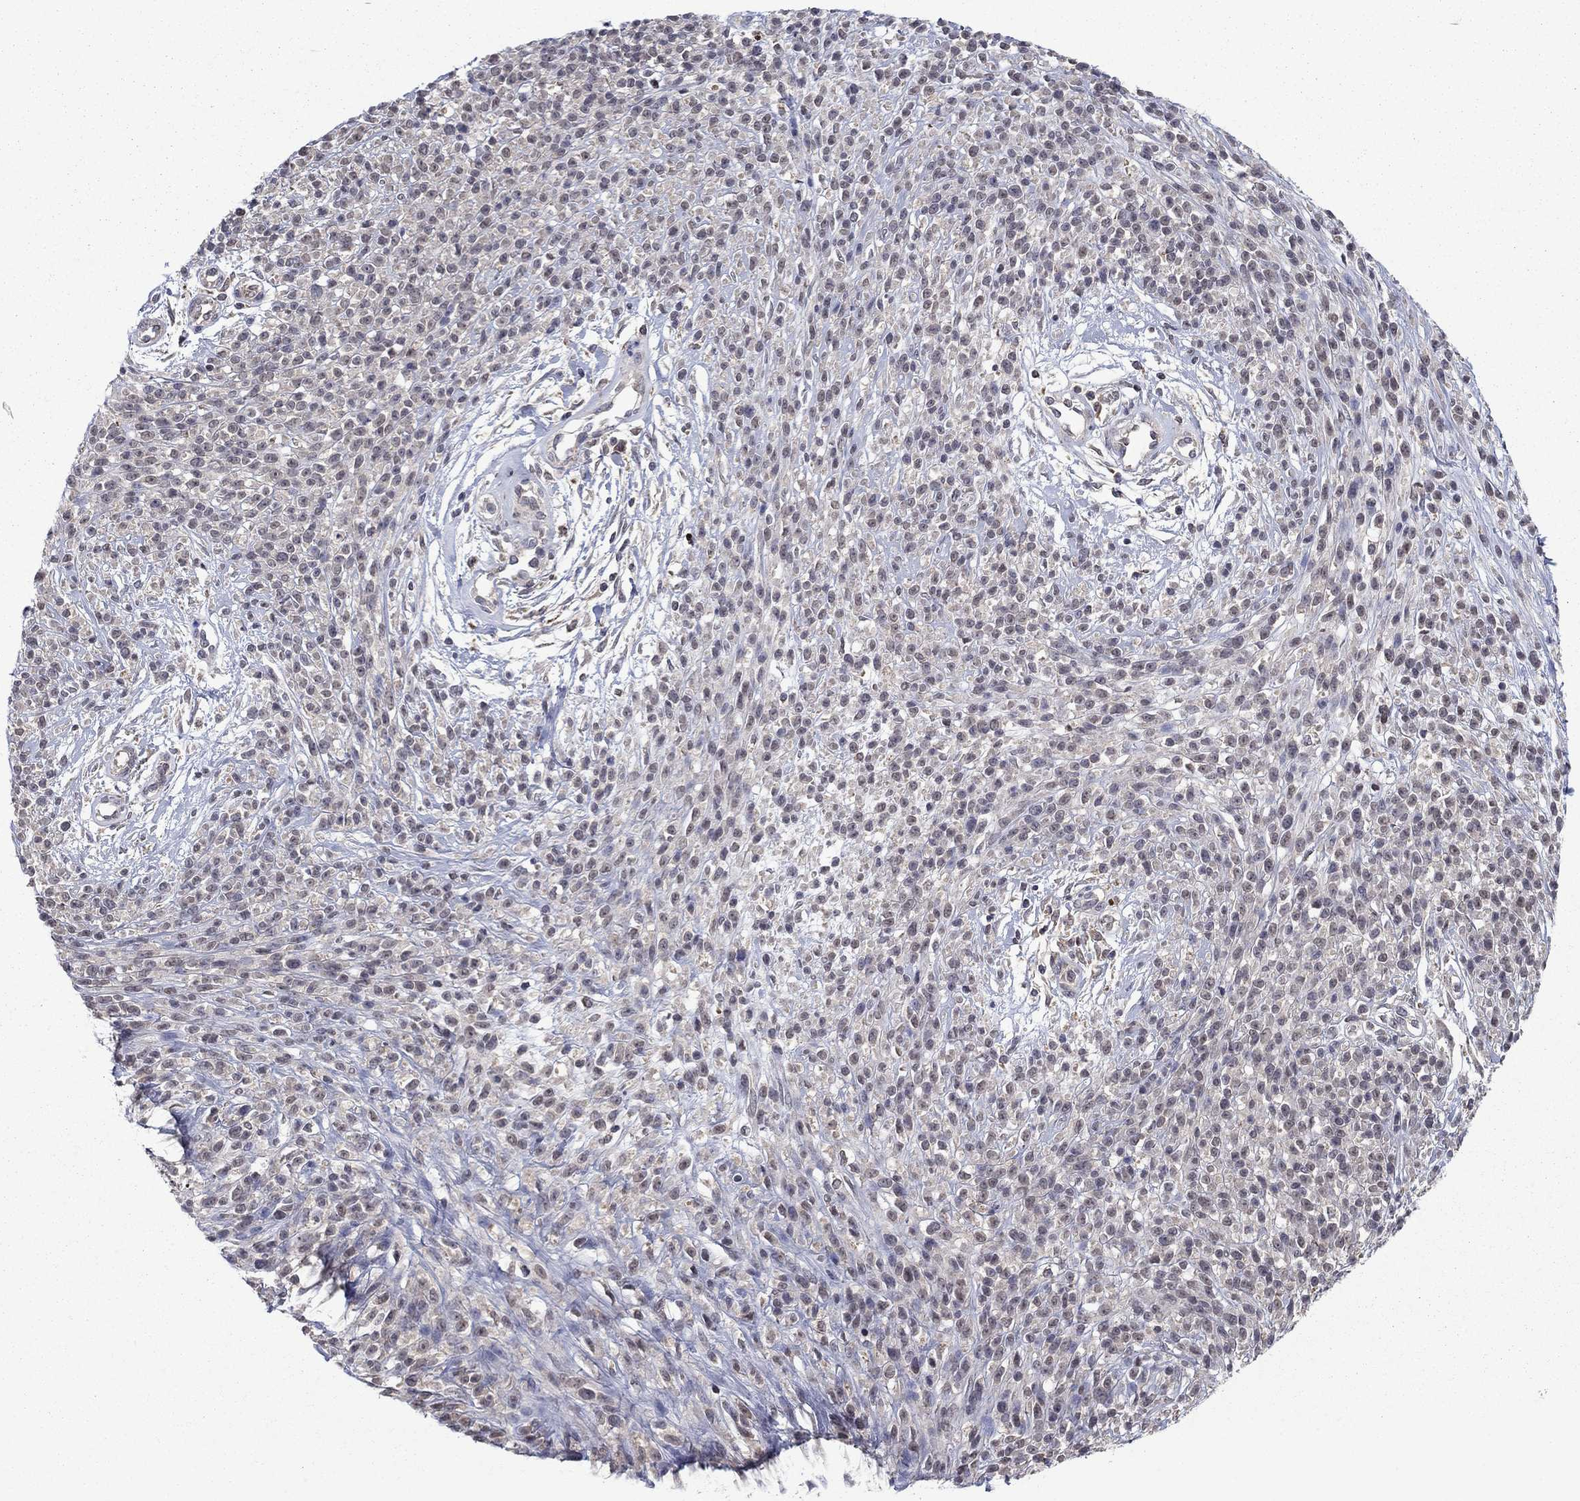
{"staining": {"intensity": "negative", "quantity": "none", "location": "none"}, "tissue": "melanoma", "cell_type": "Tumor cells", "image_type": "cancer", "snomed": [{"axis": "morphology", "description": "Malignant melanoma, NOS"}, {"axis": "topography", "description": "Skin"}, {"axis": "topography", "description": "Skin of trunk"}], "caption": "Malignant melanoma was stained to show a protein in brown. There is no significant positivity in tumor cells.", "gene": "GRHPR", "patient": {"sex": "male", "age": 74}}